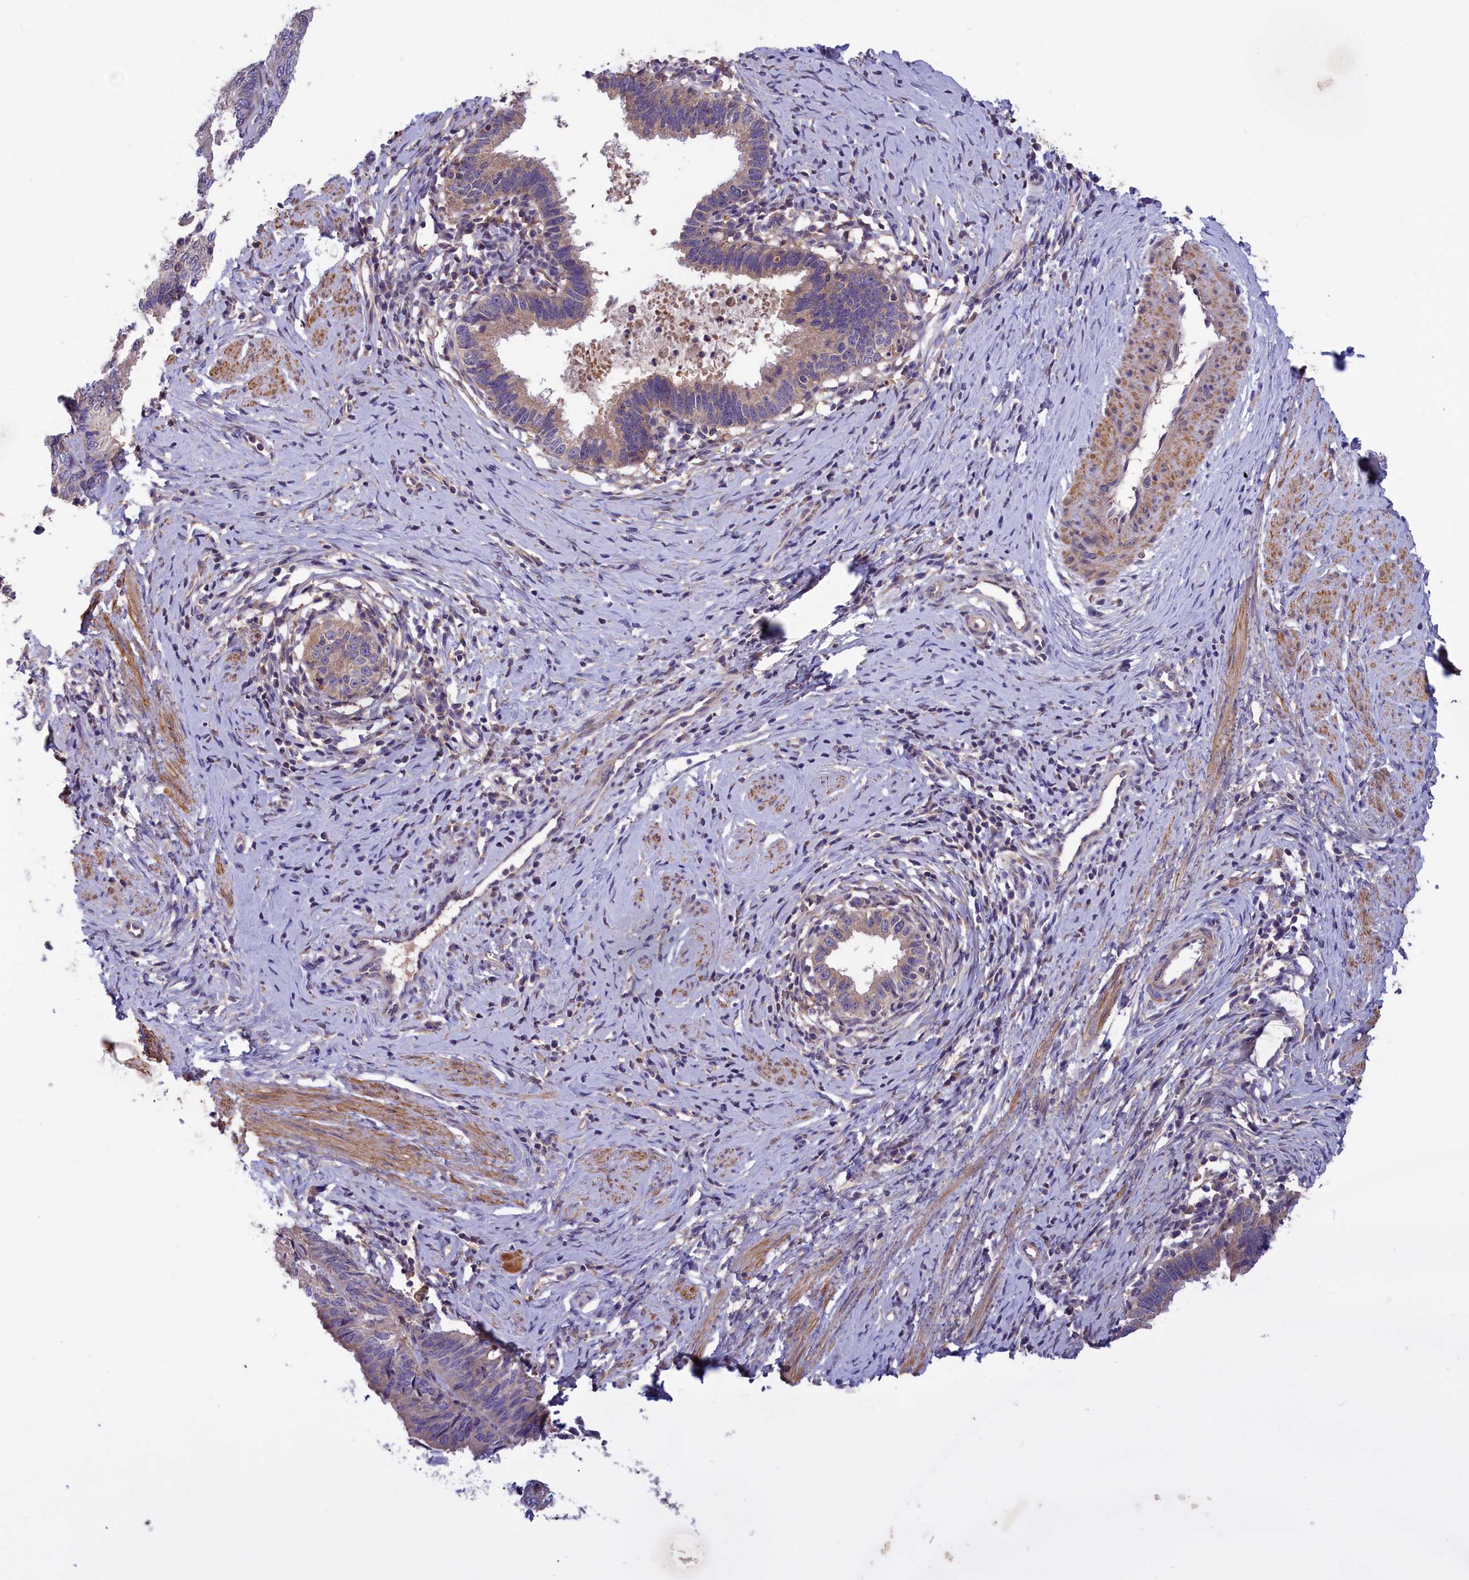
{"staining": {"intensity": "weak", "quantity": ">75%", "location": "cytoplasmic/membranous"}, "tissue": "cervical cancer", "cell_type": "Tumor cells", "image_type": "cancer", "snomed": [{"axis": "morphology", "description": "Adenocarcinoma, NOS"}, {"axis": "topography", "description": "Cervix"}], "caption": "Brown immunohistochemical staining in cervical cancer (adenocarcinoma) reveals weak cytoplasmic/membranous positivity in approximately >75% of tumor cells. The staining is performed using DAB (3,3'-diaminobenzidine) brown chromogen to label protein expression. The nuclei are counter-stained blue using hematoxylin.", "gene": "AMDHD2", "patient": {"sex": "female", "age": 36}}